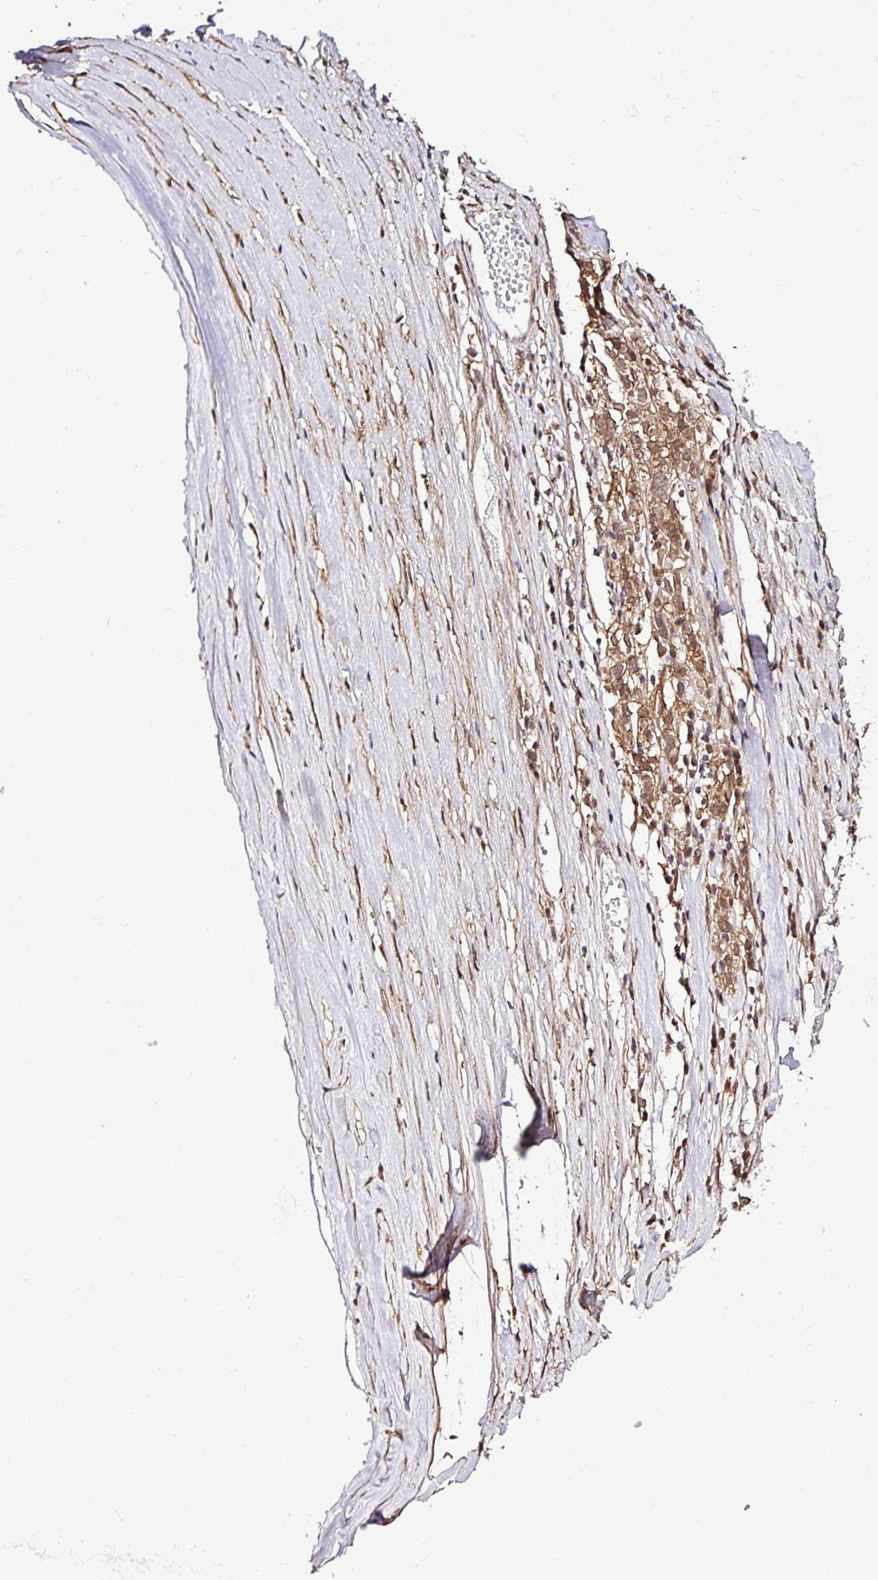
{"staining": {"intensity": "moderate", "quantity": ">75%", "location": "cytoplasmic/membranous,nuclear"}, "tissue": "ovarian cancer", "cell_type": "Tumor cells", "image_type": "cancer", "snomed": [{"axis": "morphology", "description": "Carcinoma, endometroid"}, {"axis": "topography", "description": "Ovary"}], "caption": "Endometroid carcinoma (ovarian) stained for a protein shows moderate cytoplasmic/membranous and nuclear positivity in tumor cells.", "gene": "FAM153A", "patient": {"sex": "female", "age": 62}}